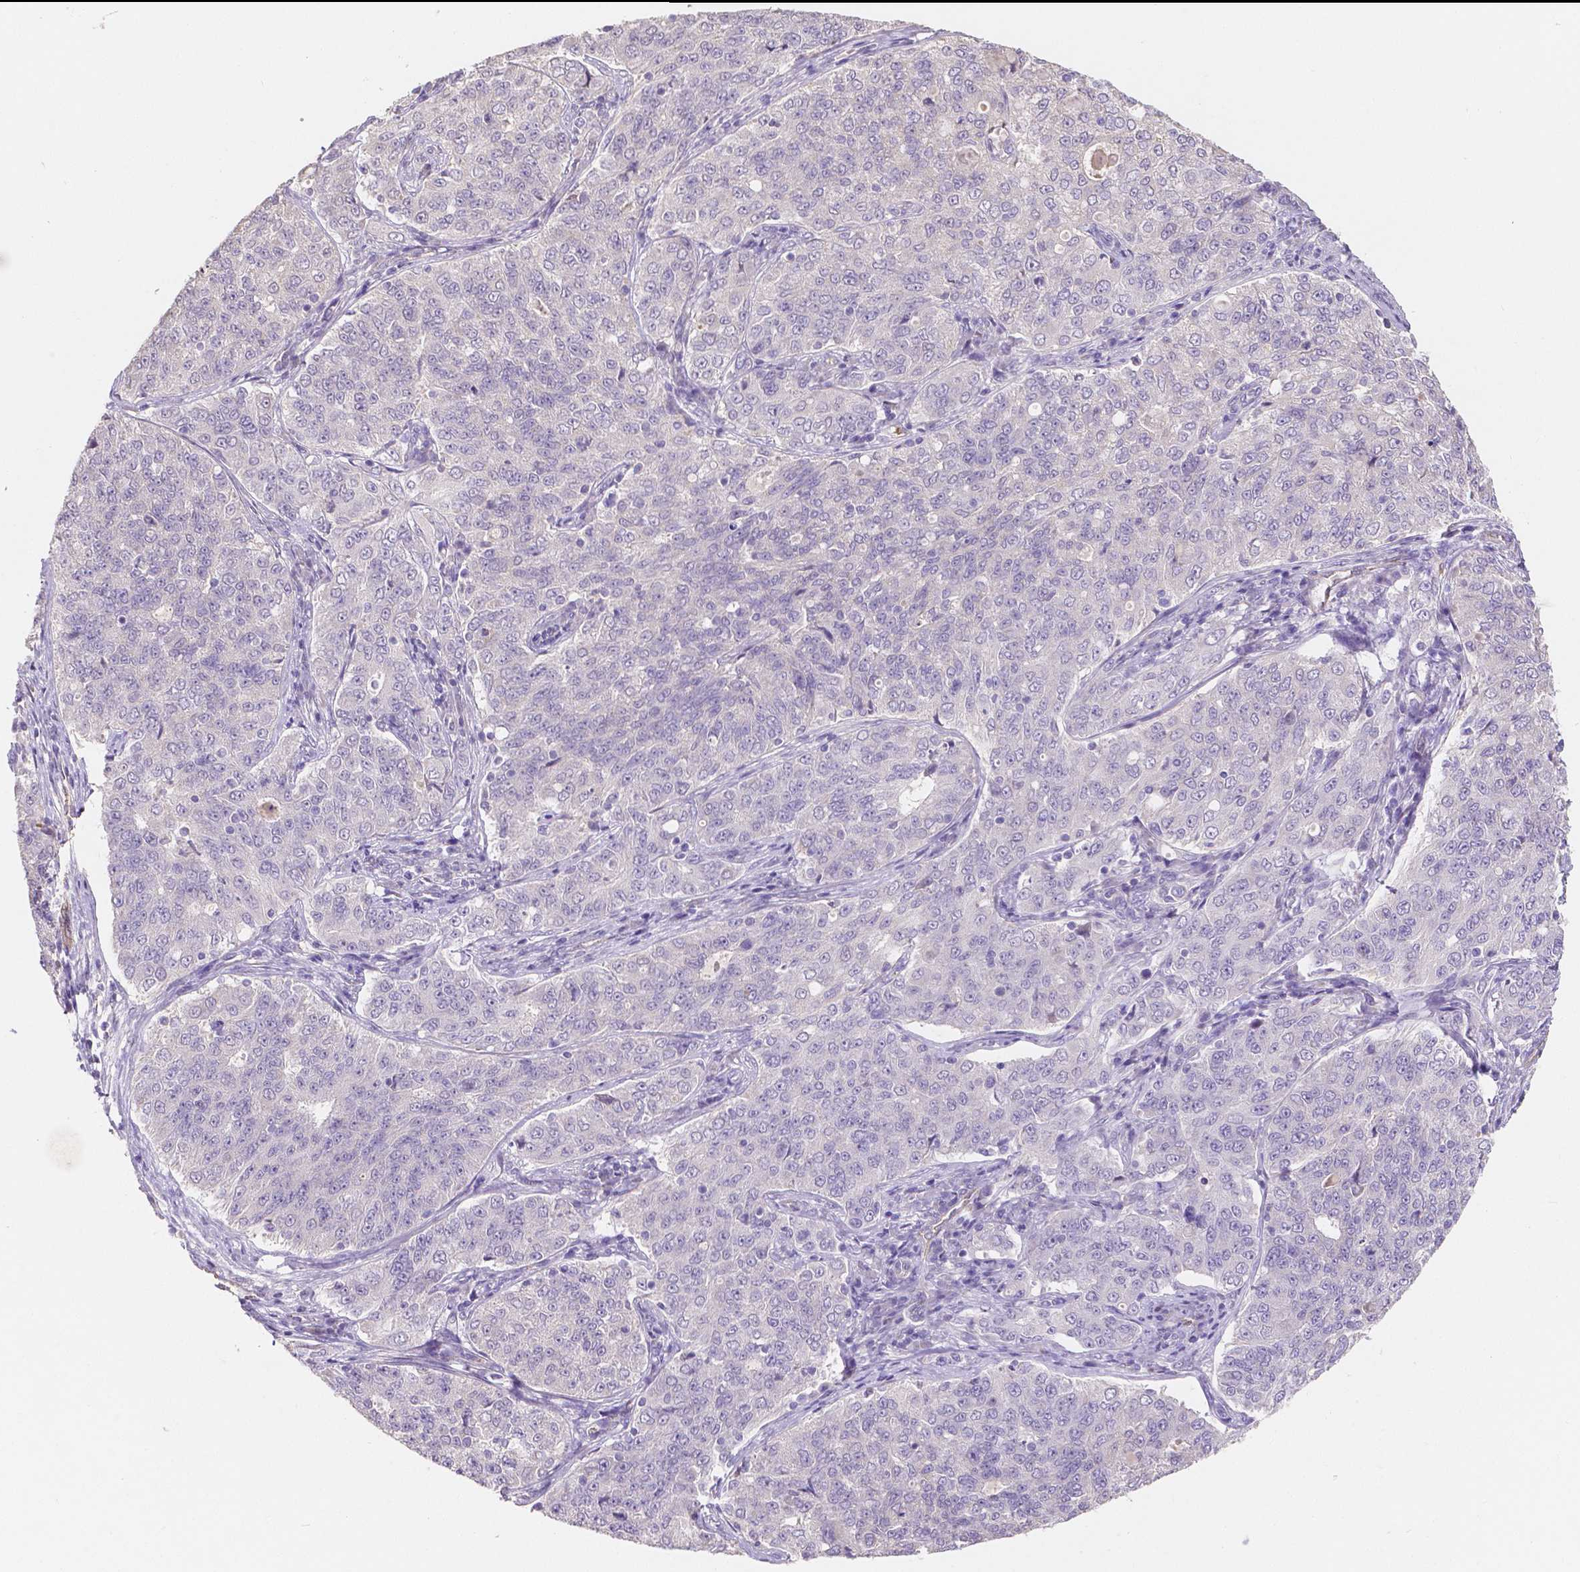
{"staining": {"intensity": "negative", "quantity": "none", "location": "none"}, "tissue": "endometrial cancer", "cell_type": "Tumor cells", "image_type": "cancer", "snomed": [{"axis": "morphology", "description": "Adenocarcinoma, NOS"}, {"axis": "topography", "description": "Endometrium"}], "caption": "A histopathology image of endometrial cancer stained for a protein exhibits no brown staining in tumor cells.", "gene": "ELAVL2", "patient": {"sex": "female", "age": 43}}